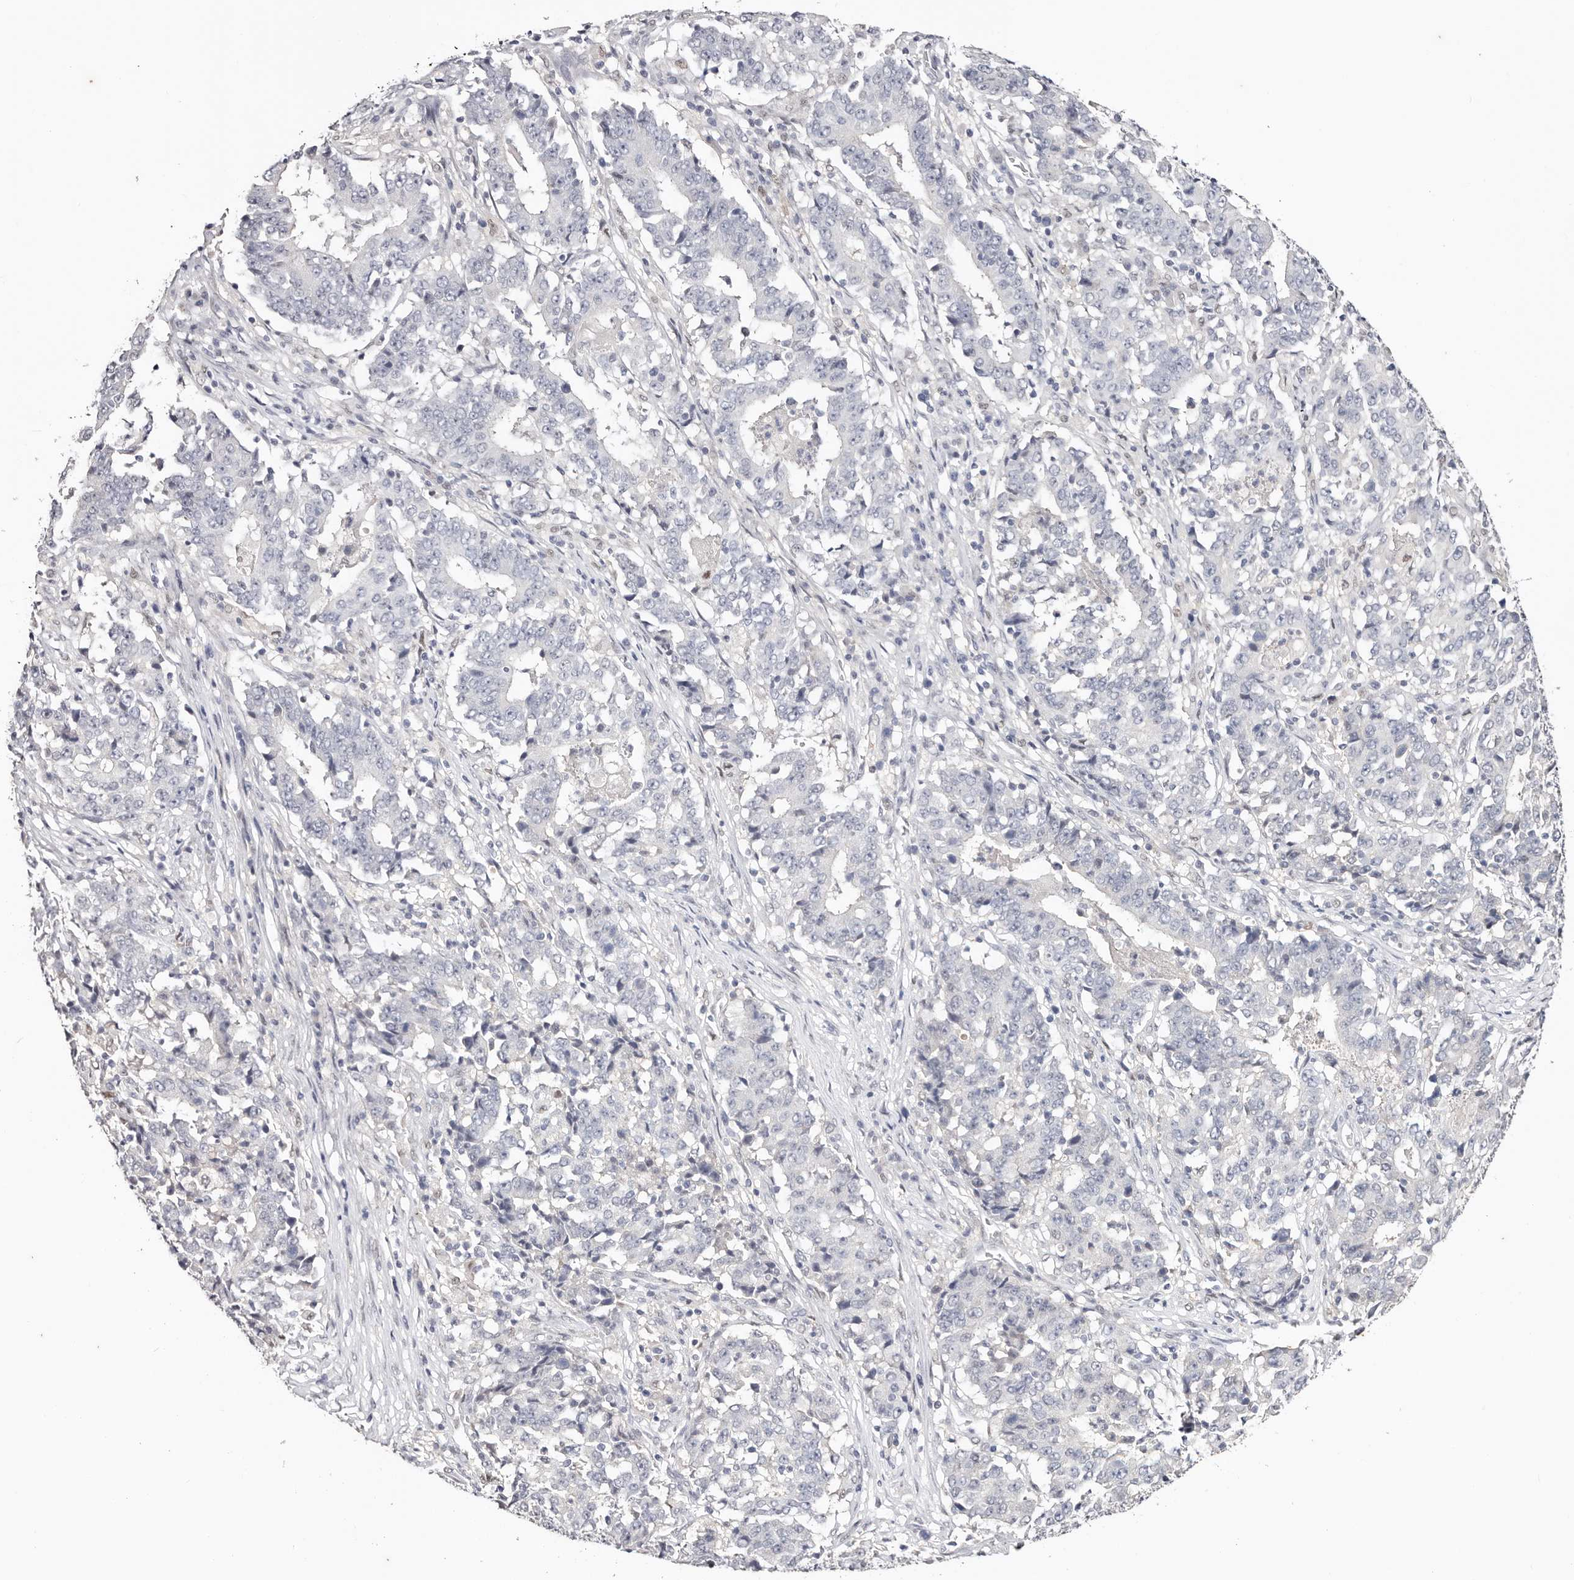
{"staining": {"intensity": "negative", "quantity": "none", "location": "none"}, "tissue": "stomach cancer", "cell_type": "Tumor cells", "image_type": "cancer", "snomed": [{"axis": "morphology", "description": "Adenocarcinoma, NOS"}, {"axis": "topography", "description": "Stomach"}], "caption": "Tumor cells show no significant protein expression in stomach cancer.", "gene": "TYW3", "patient": {"sex": "male", "age": 59}}